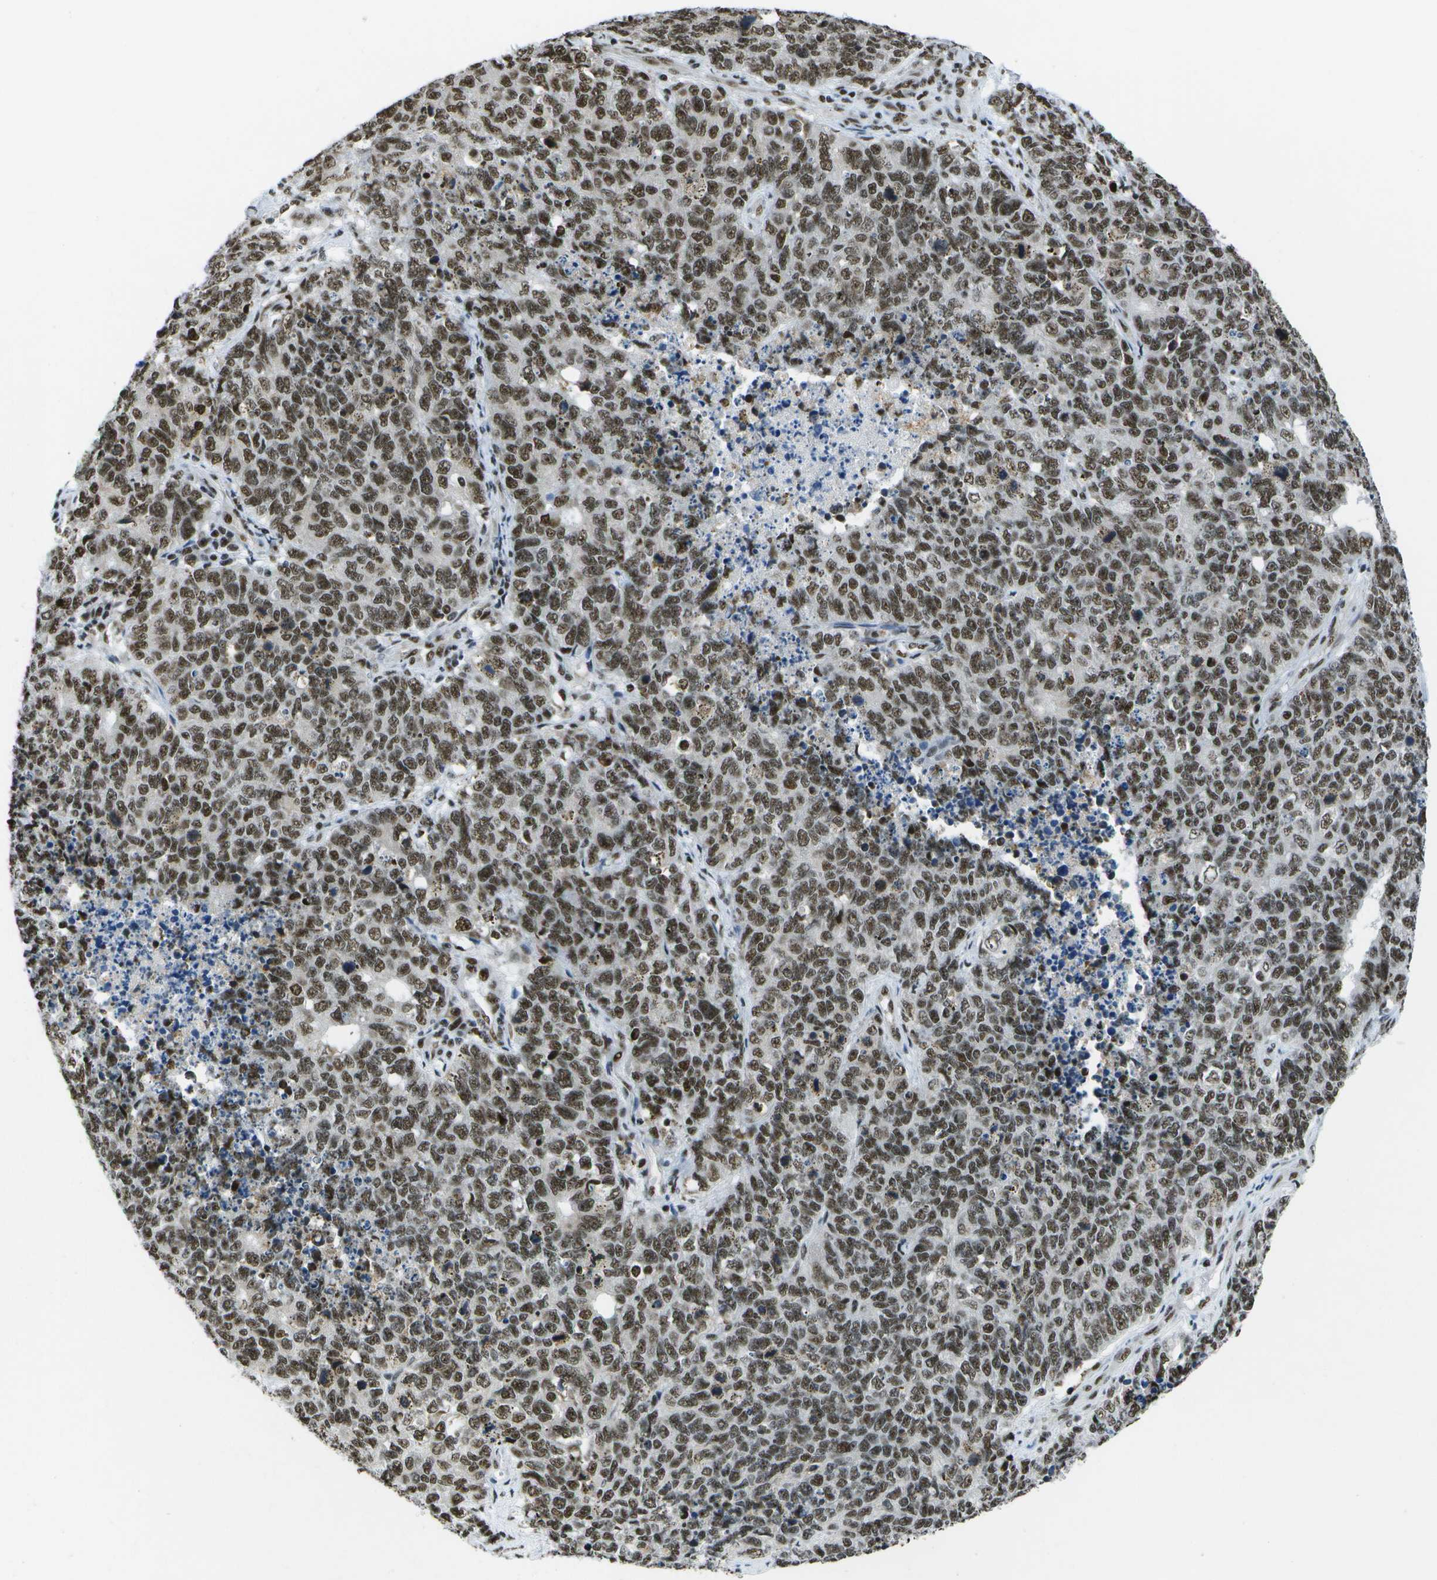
{"staining": {"intensity": "strong", "quantity": ">75%", "location": "nuclear"}, "tissue": "cervical cancer", "cell_type": "Tumor cells", "image_type": "cancer", "snomed": [{"axis": "morphology", "description": "Squamous cell carcinoma, NOS"}, {"axis": "topography", "description": "Cervix"}], "caption": "Squamous cell carcinoma (cervical) stained with a protein marker reveals strong staining in tumor cells.", "gene": "NSRP1", "patient": {"sex": "female", "age": 63}}